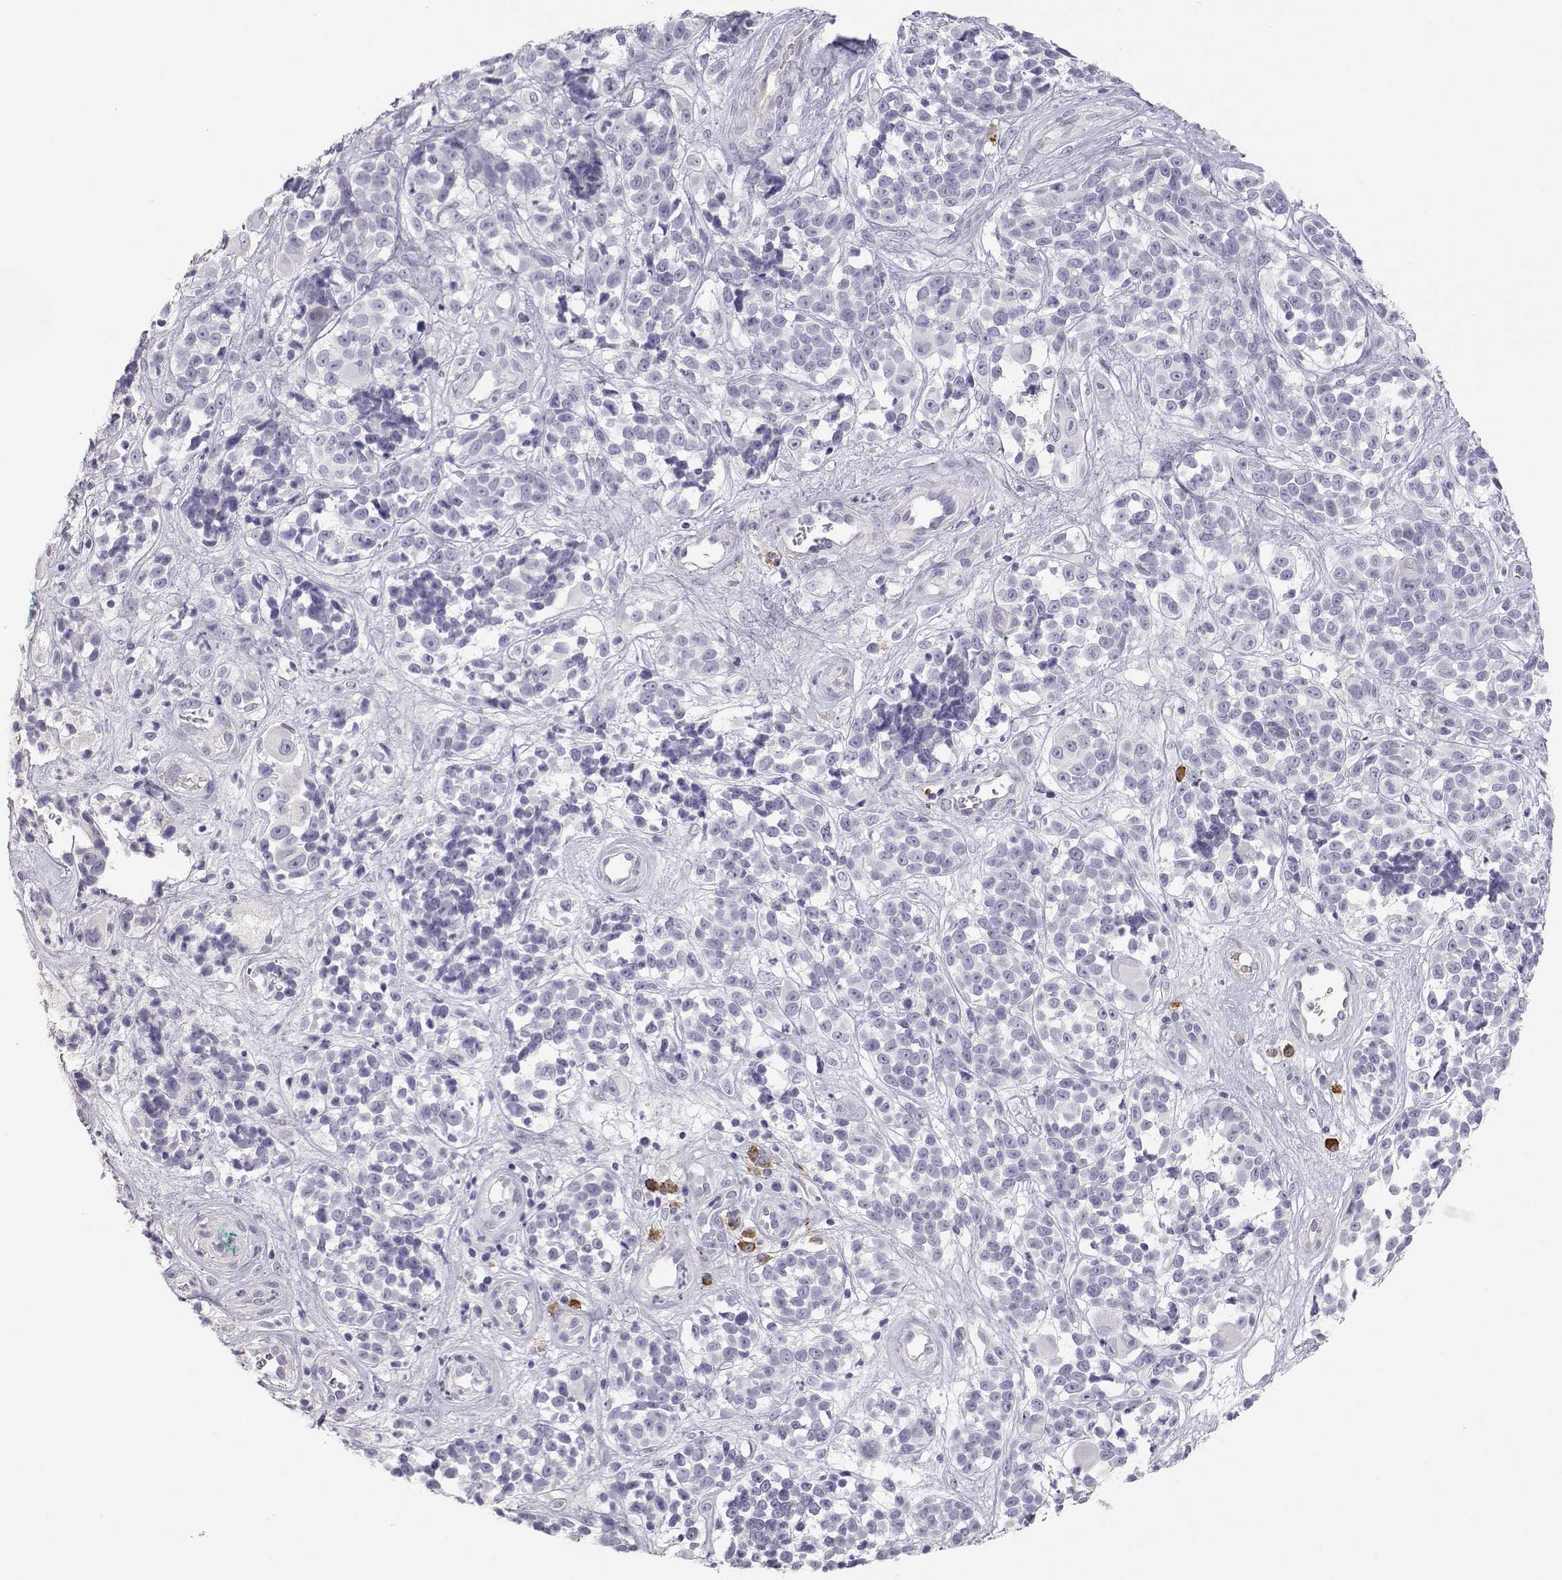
{"staining": {"intensity": "negative", "quantity": "none", "location": "none"}, "tissue": "melanoma", "cell_type": "Tumor cells", "image_type": "cancer", "snomed": [{"axis": "morphology", "description": "Malignant melanoma, NOS"}, {"axis": "topography", "description": "Skin"}], "caption": "Immunohistochemical staining of melanoma shows no significant staining in tumor cells. (DAB (3,3'-diaminobenzidine) IHC visualized using brightfield microscopy, high magnification).", "gene": "CDHR1", "patient": {"sex": "female", "age": 88}}